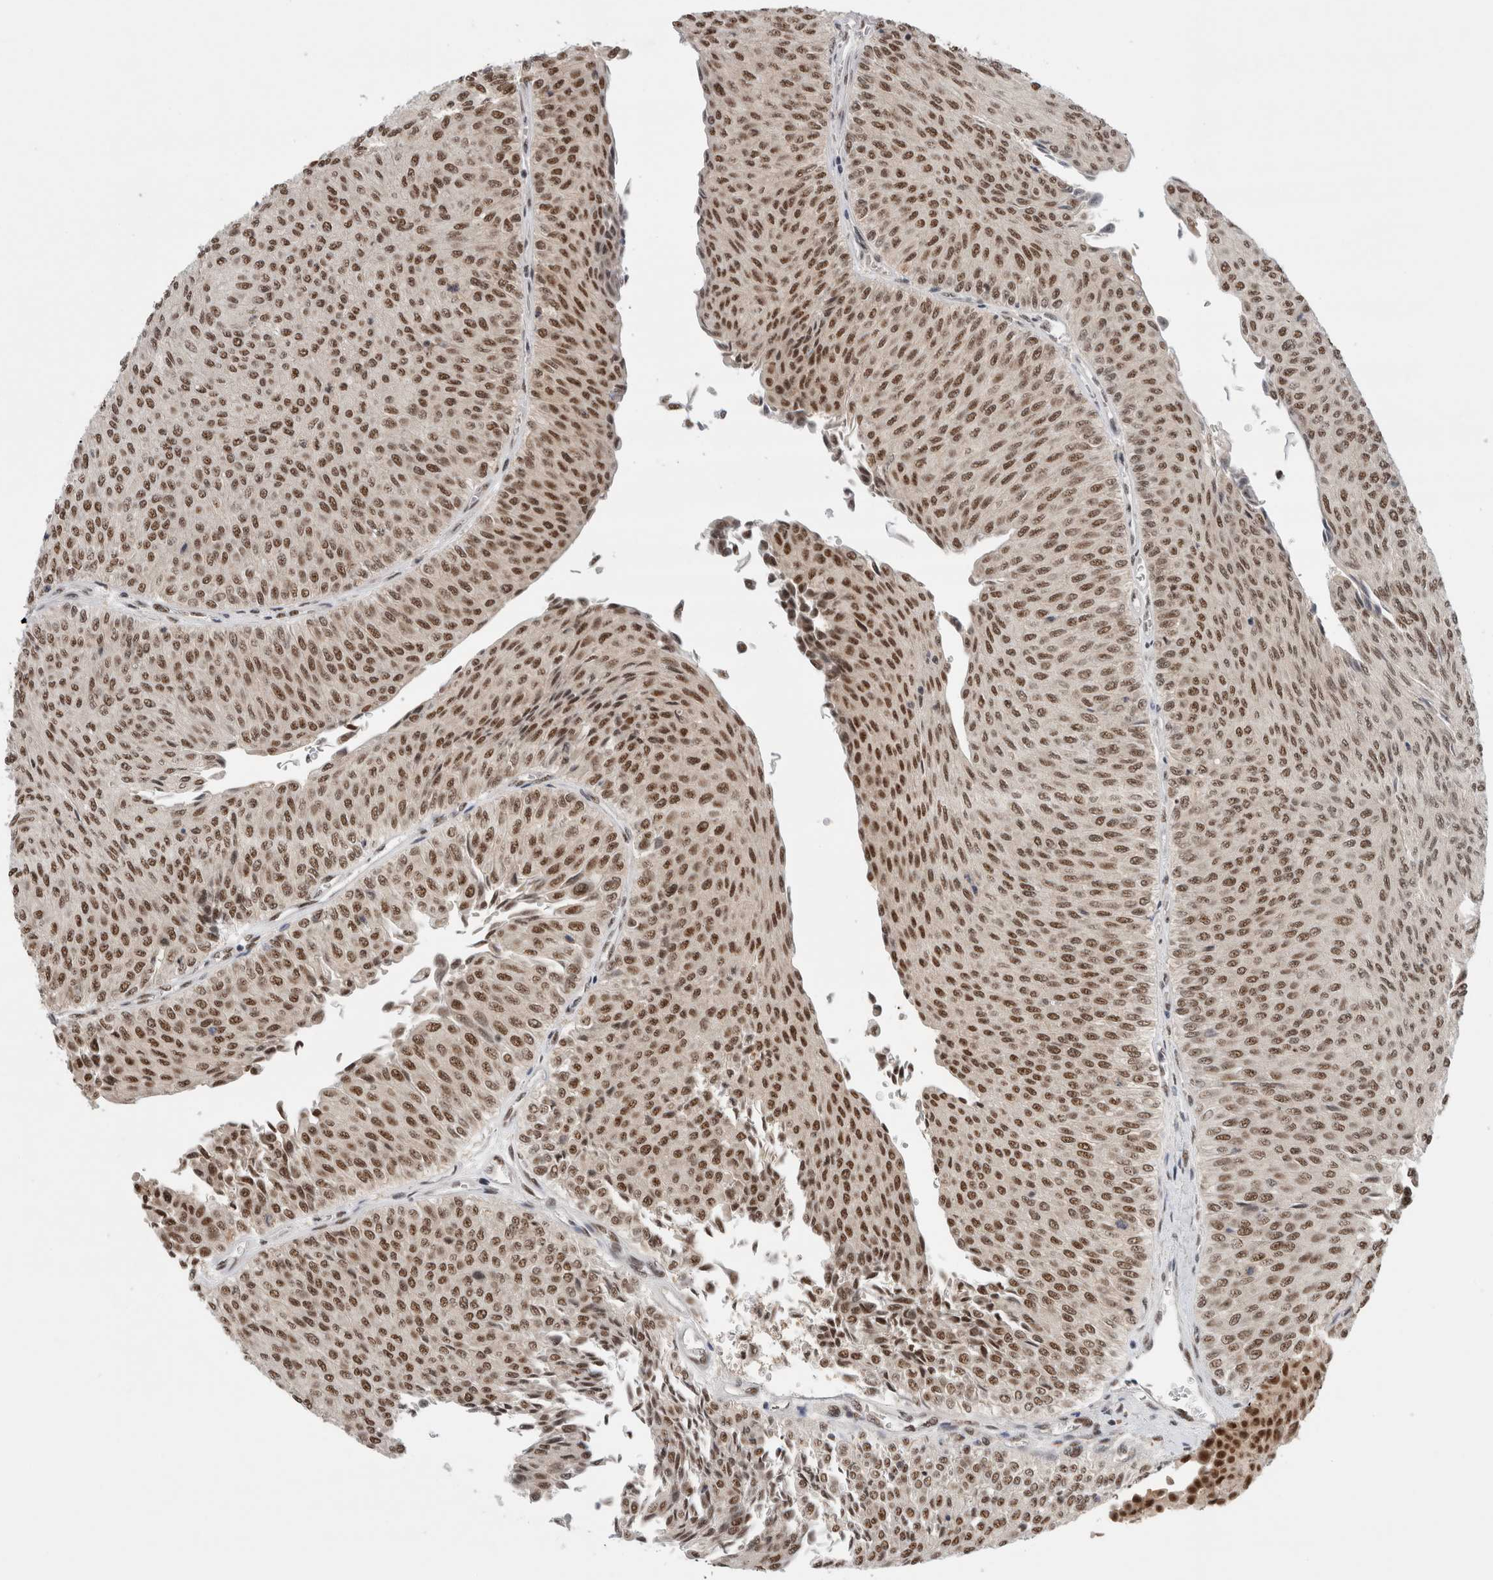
{"staining": {"intensity": "strong", "quantity": ">75%", "location": "nuclear"}, "tissue": "urothelial cancer", "cell_type": "Tumor cells", "image_type": "cancer", "snomed": [{"axis": "morphology", "description": "Urothelial carcinoma, Low grade"}, {"axis": "topography", "description": "Urinary bladder"}], "caption": "There is high levels of strong nuclear staining in tumor cells of low-grade urothelial carcinoma, as demonstrated by immunohistochemical staining (brown color).", "gene": "NCAPG2", "patient": {"sex": "male", "age": 78}}